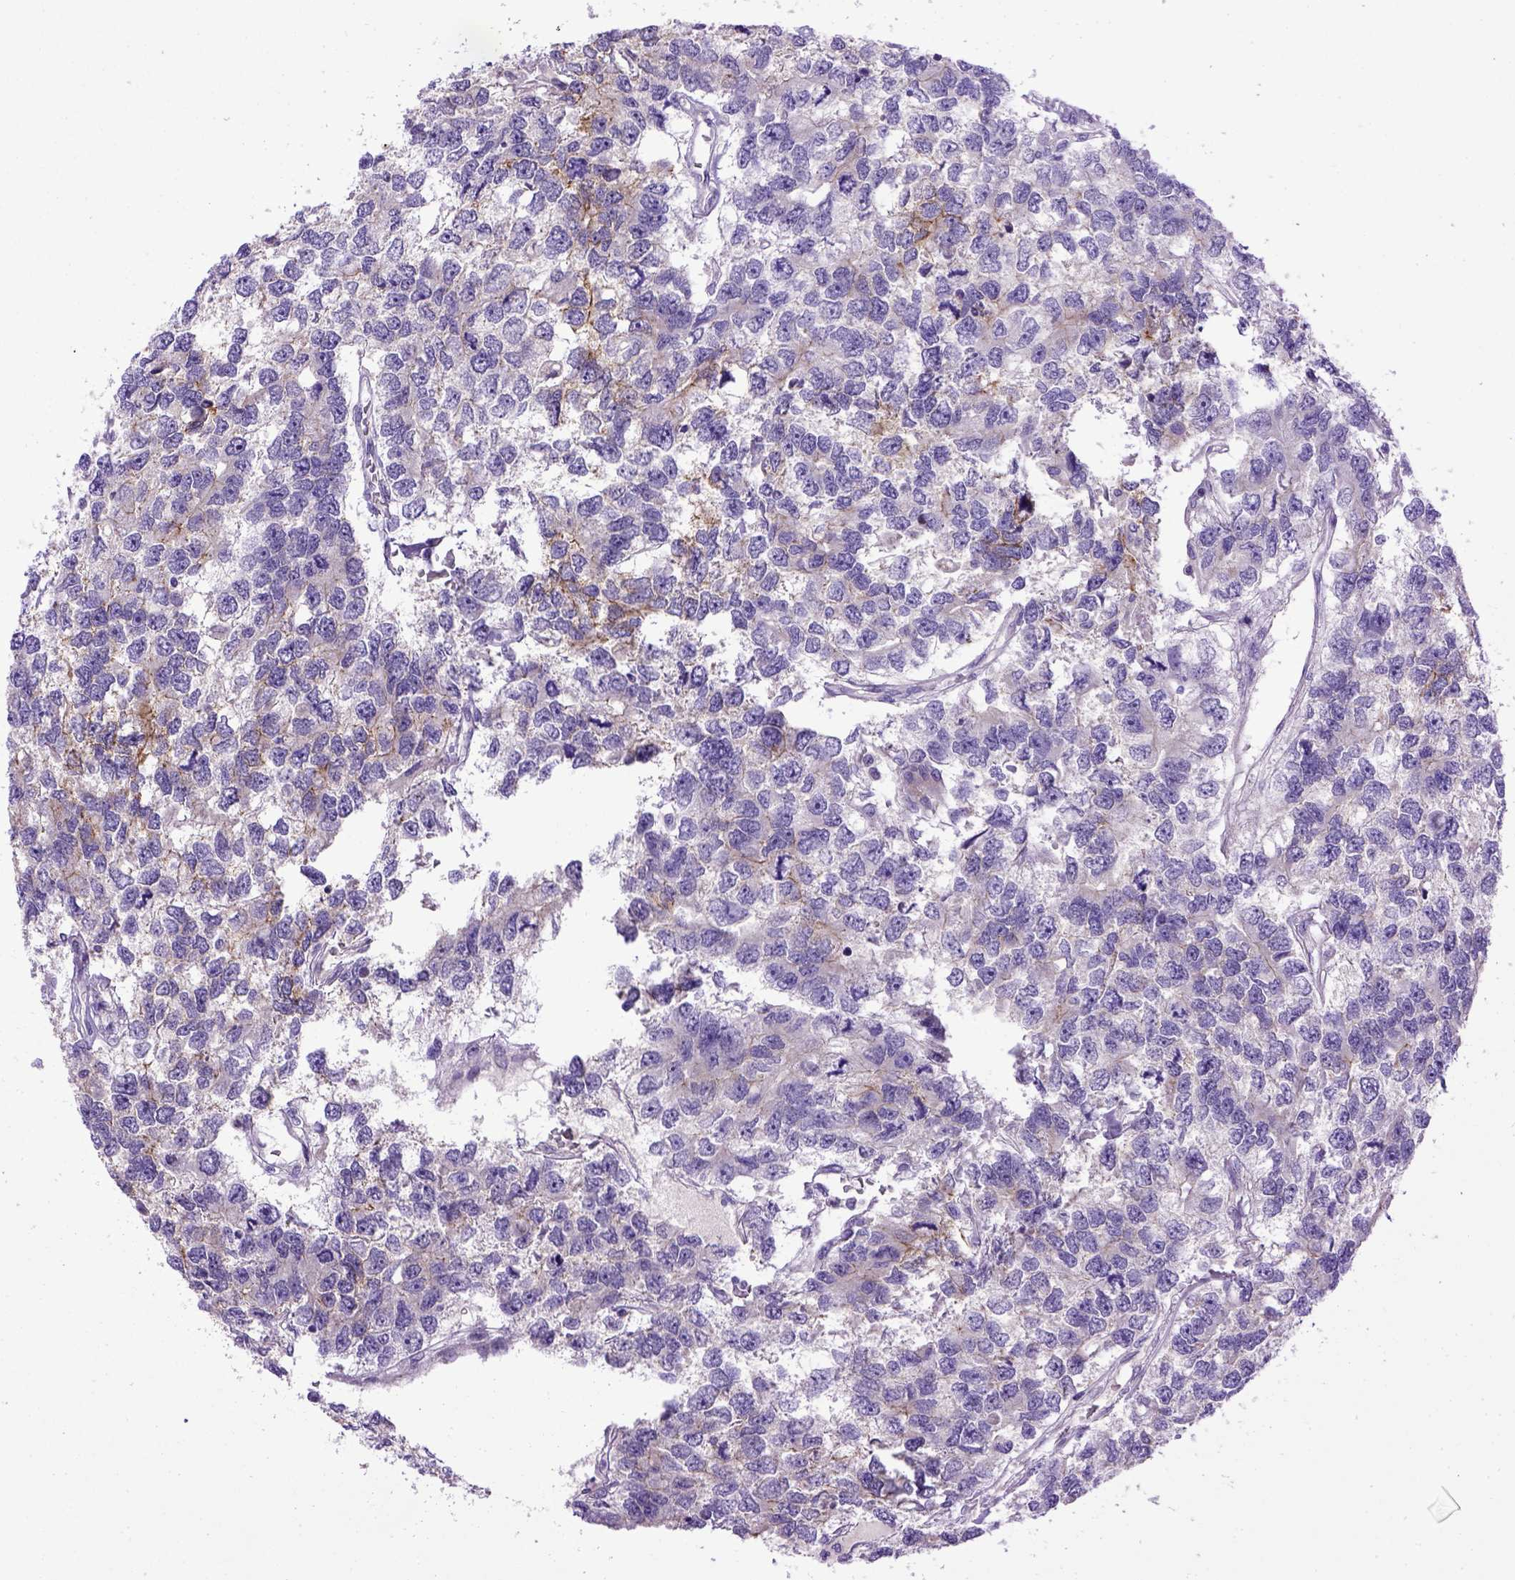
{"staining": {"intensity": "moderate", "quantity": "<25%", "location": "cytoplasmic/membranous"}, "tissue": "testis cancer", "cell_type": "Tumor cells", "image_type": "cancer", "snomed": [{"axis": "morphology", "description": "Seminoma, NOS"}, {"axis": "topography", "description": "Testis"}], "caption": "Tumor cells exhibit moderate cytoplasmic/membranous positivity in about <25% of cells in testis seminoma. Nuclei are stained in blue.", "gene": "CDH1", "patient": {"sex": "male", "age": 52}}